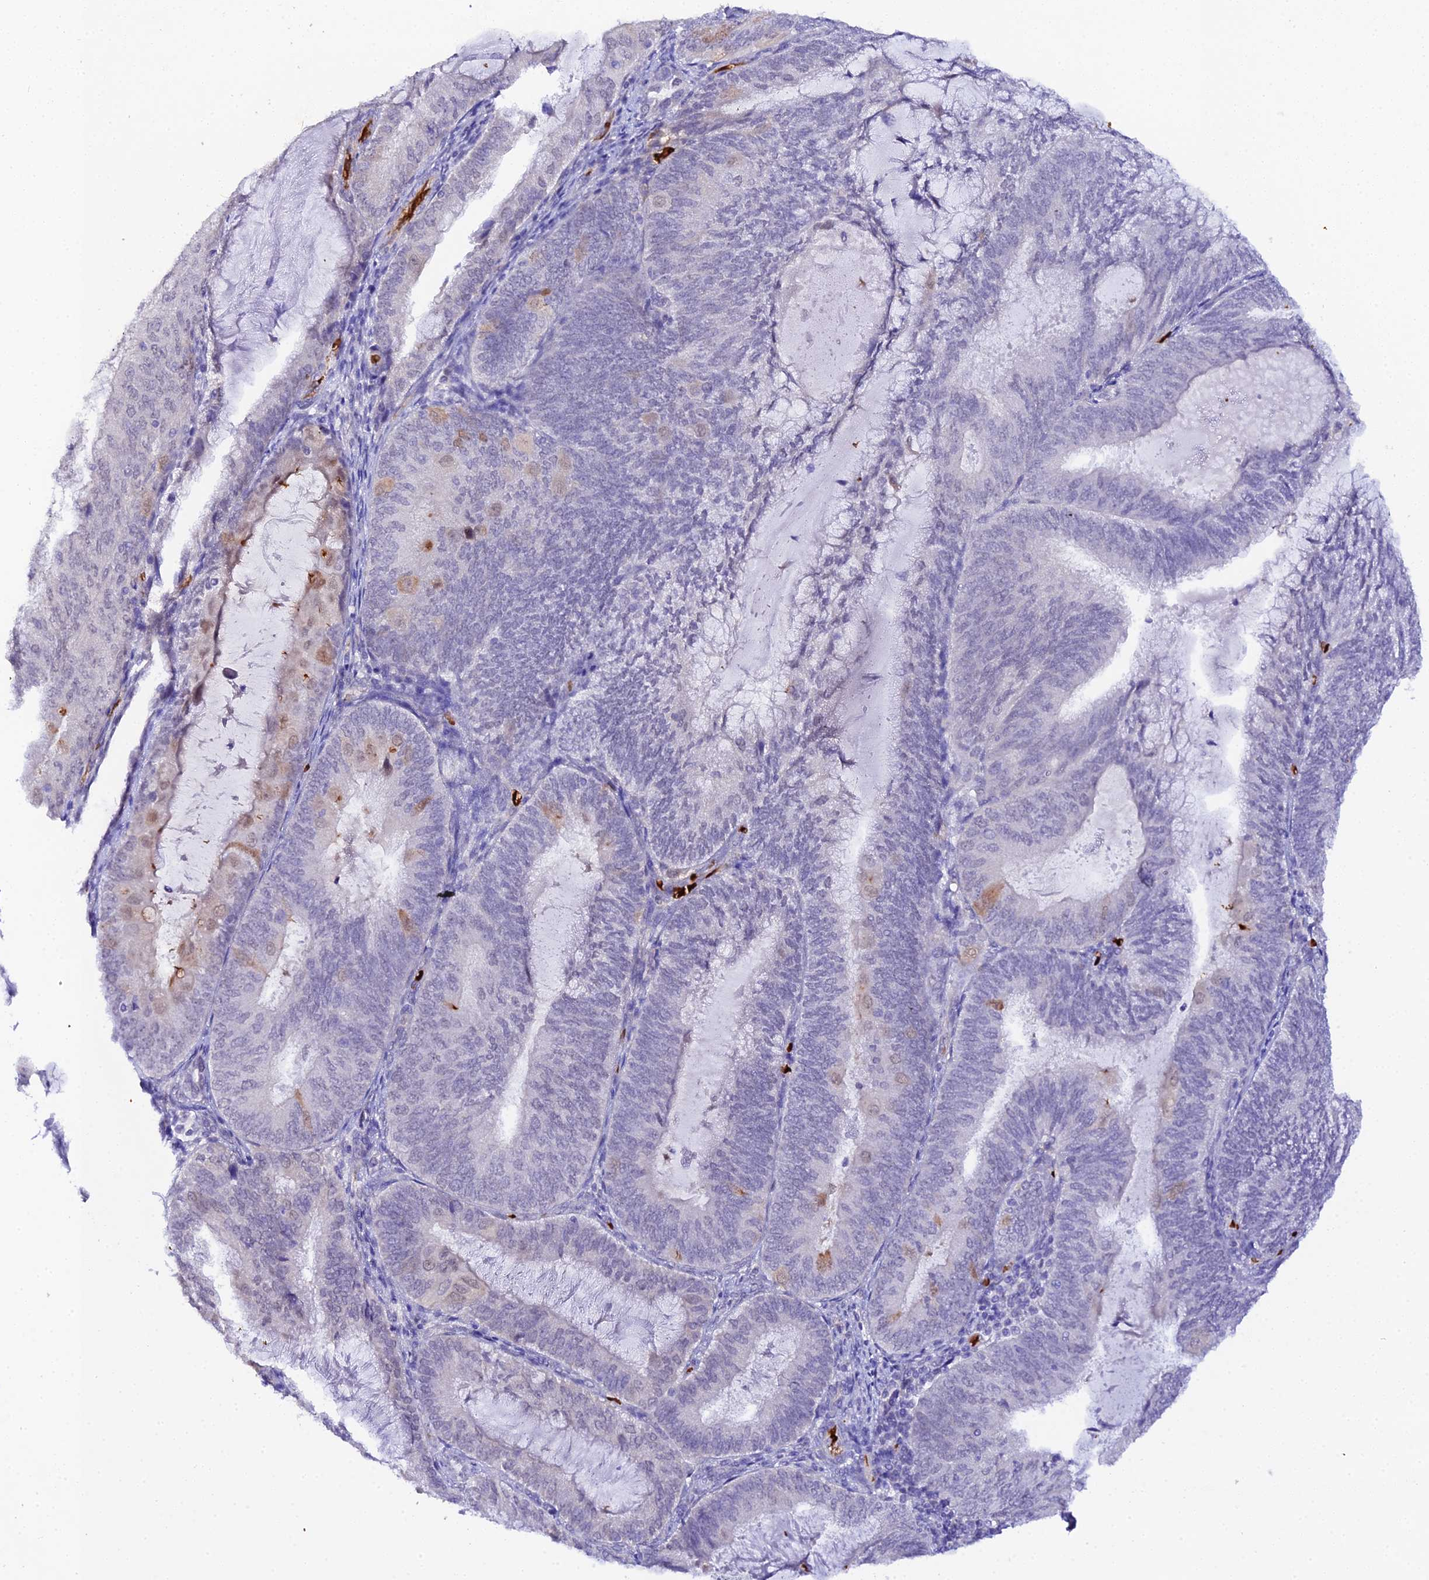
{"staining": {"intensity": "negative", "quantity": "none", "location": "none"}, "tissue": "endometrial cancer", "cell_type": "Tumor cells", "image_type": "cancer", "snomed": [{"axis": "morphology", "description": "Adenocarcinoma, NOS"}, {"axis": "topography", "description": "Endometrium"}], "caption": "Tumor cells show no significant protein expression in endometrial cancer (adenocarcinoma). (DAB IHC, high magnification).", "gene": "CFAP45", "patient": {"sex": "female", "age": 81}}